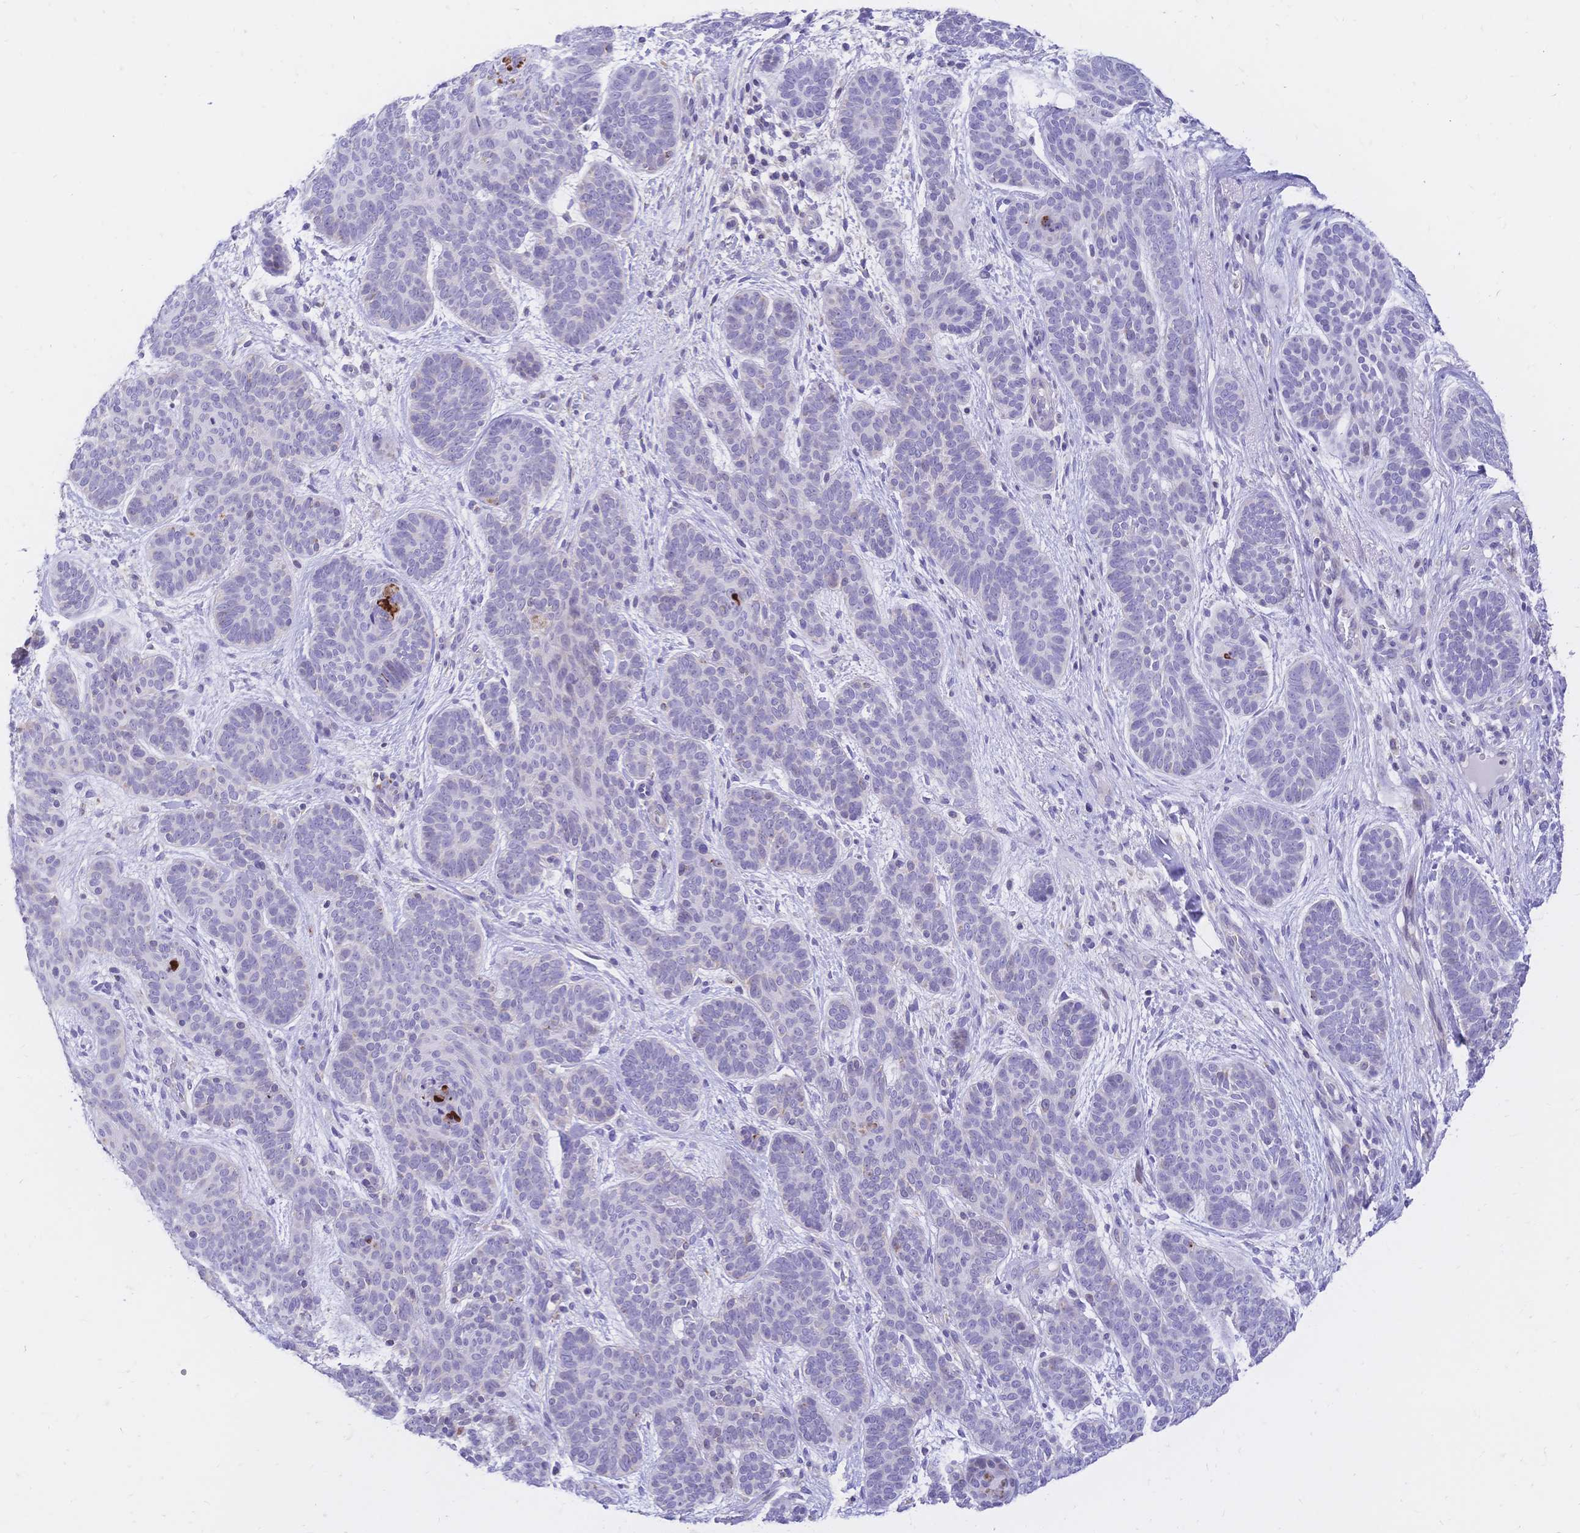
{"staining": {"intensity": "negative", "quantity": "none", "location": "none"}, "tissue": "skin cancer", "cell_type": "Tumor cells", "image_type": "cancer", "snomed": [{"axis": "morphology", "description": "Basal cell carcinoma"}, {"axis": "topography", "description": "Skin"}], "caption": "Immunohistochemistry (IHC) micrograph of human skin cancer (basal cell carcinoma) stained for a protein (brown), which shows no positivity in tumor cells.", "gene": "CLEC18B", "patient": {"sex": "female", "age": 82}}